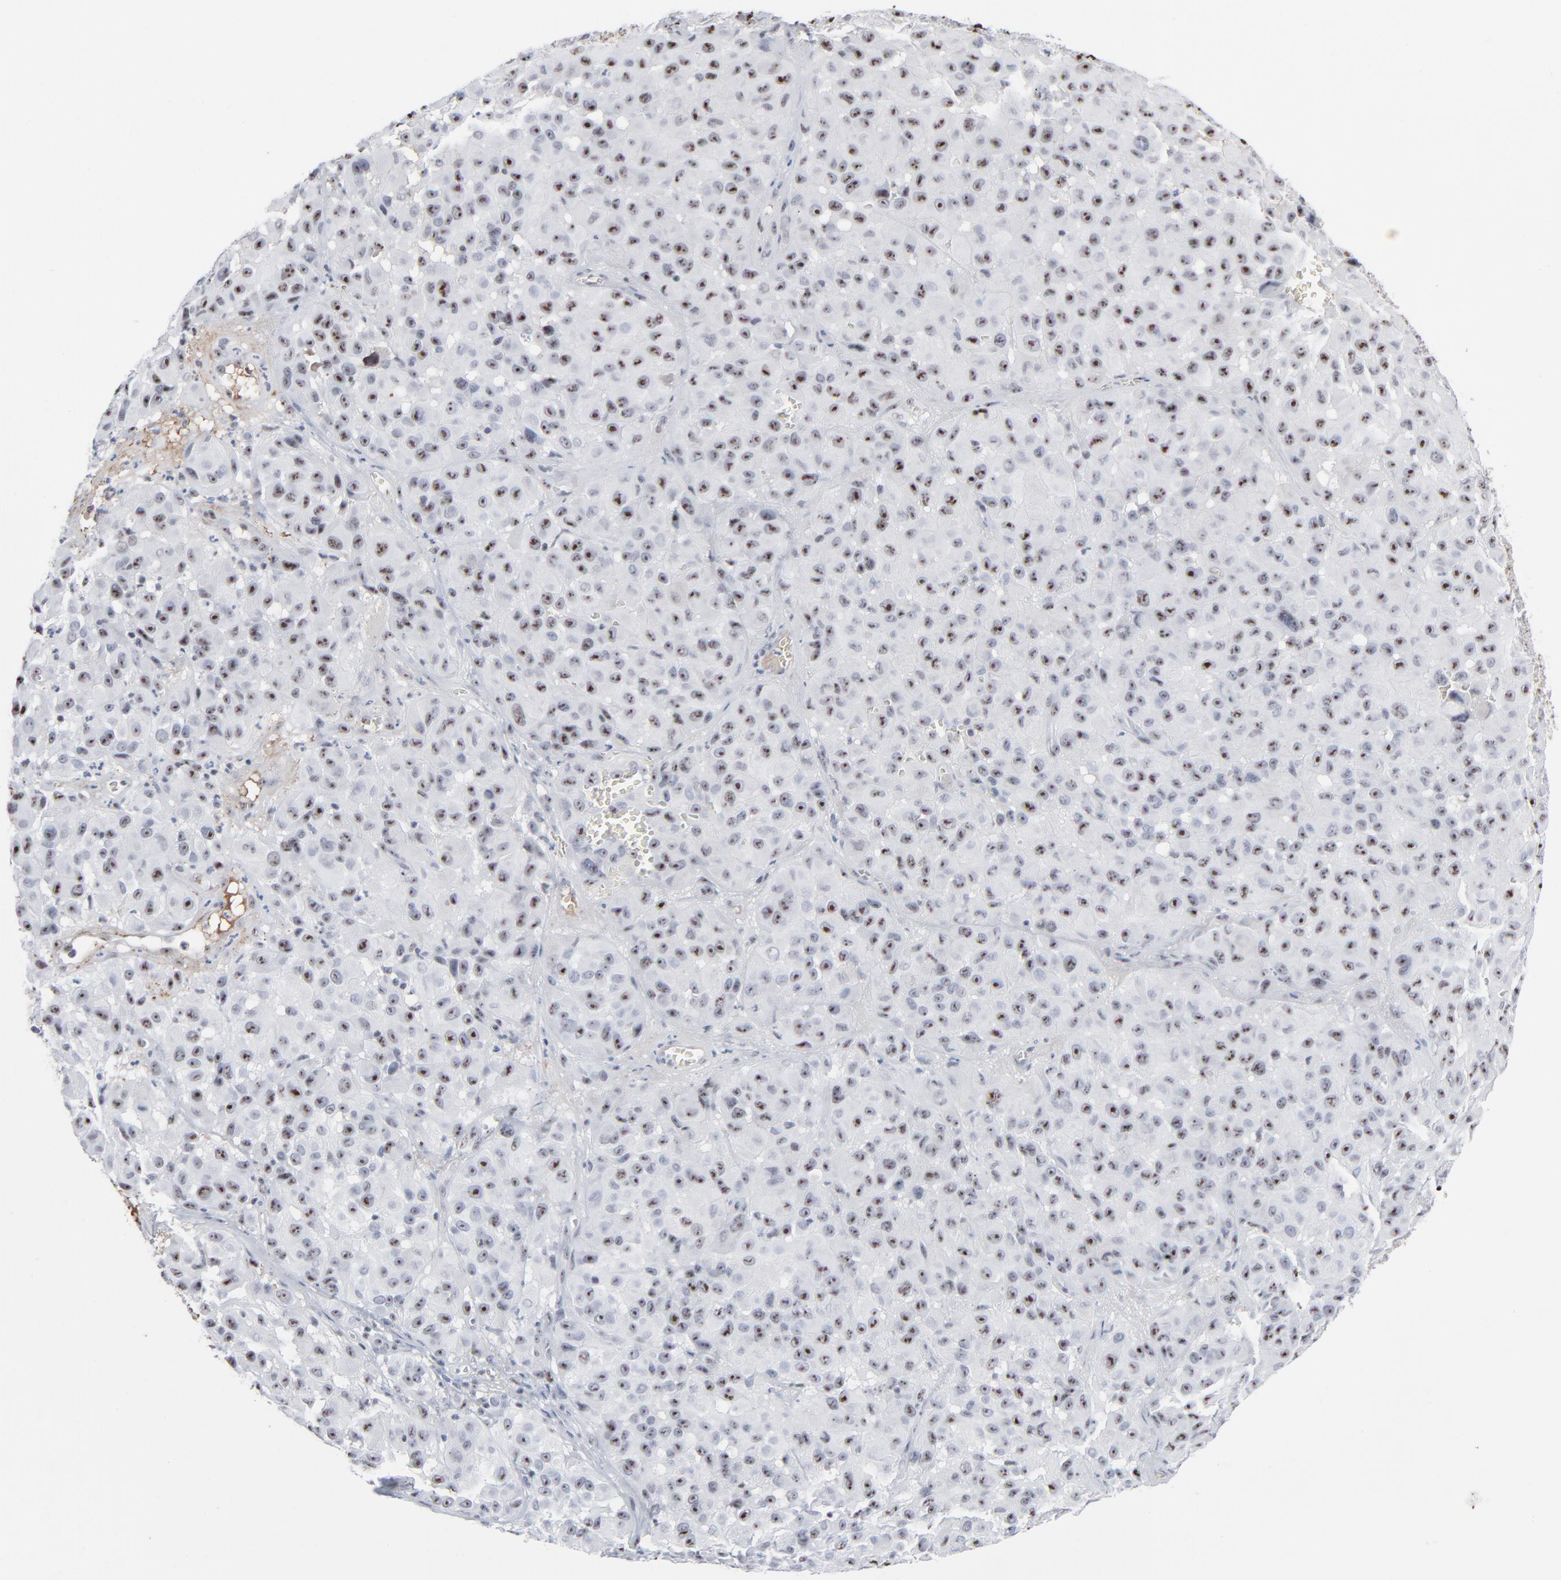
{"staining": {"intensity": "moderate", "quantity": ">75%", "location": "nuclear"}, "tissue": "melanoma", "cell_type": "Tumor cells", "image_type": "cancer", "snomed": [{"axis": "morphology", "description": "Malignant melanoma, NOS"}, {"axis": "topography", "description": "Skin"}], "caption": "A photomicrograph of melanoma stained for a protein shows moderate nuclear brown staining in tumor cells. (DAB (3,3'-diaminobenzidine) IHC with brightfield microscopy, high magnification).", "gene": "MPHOSPH6", "patient": {"sex": "female", "age": 21}}